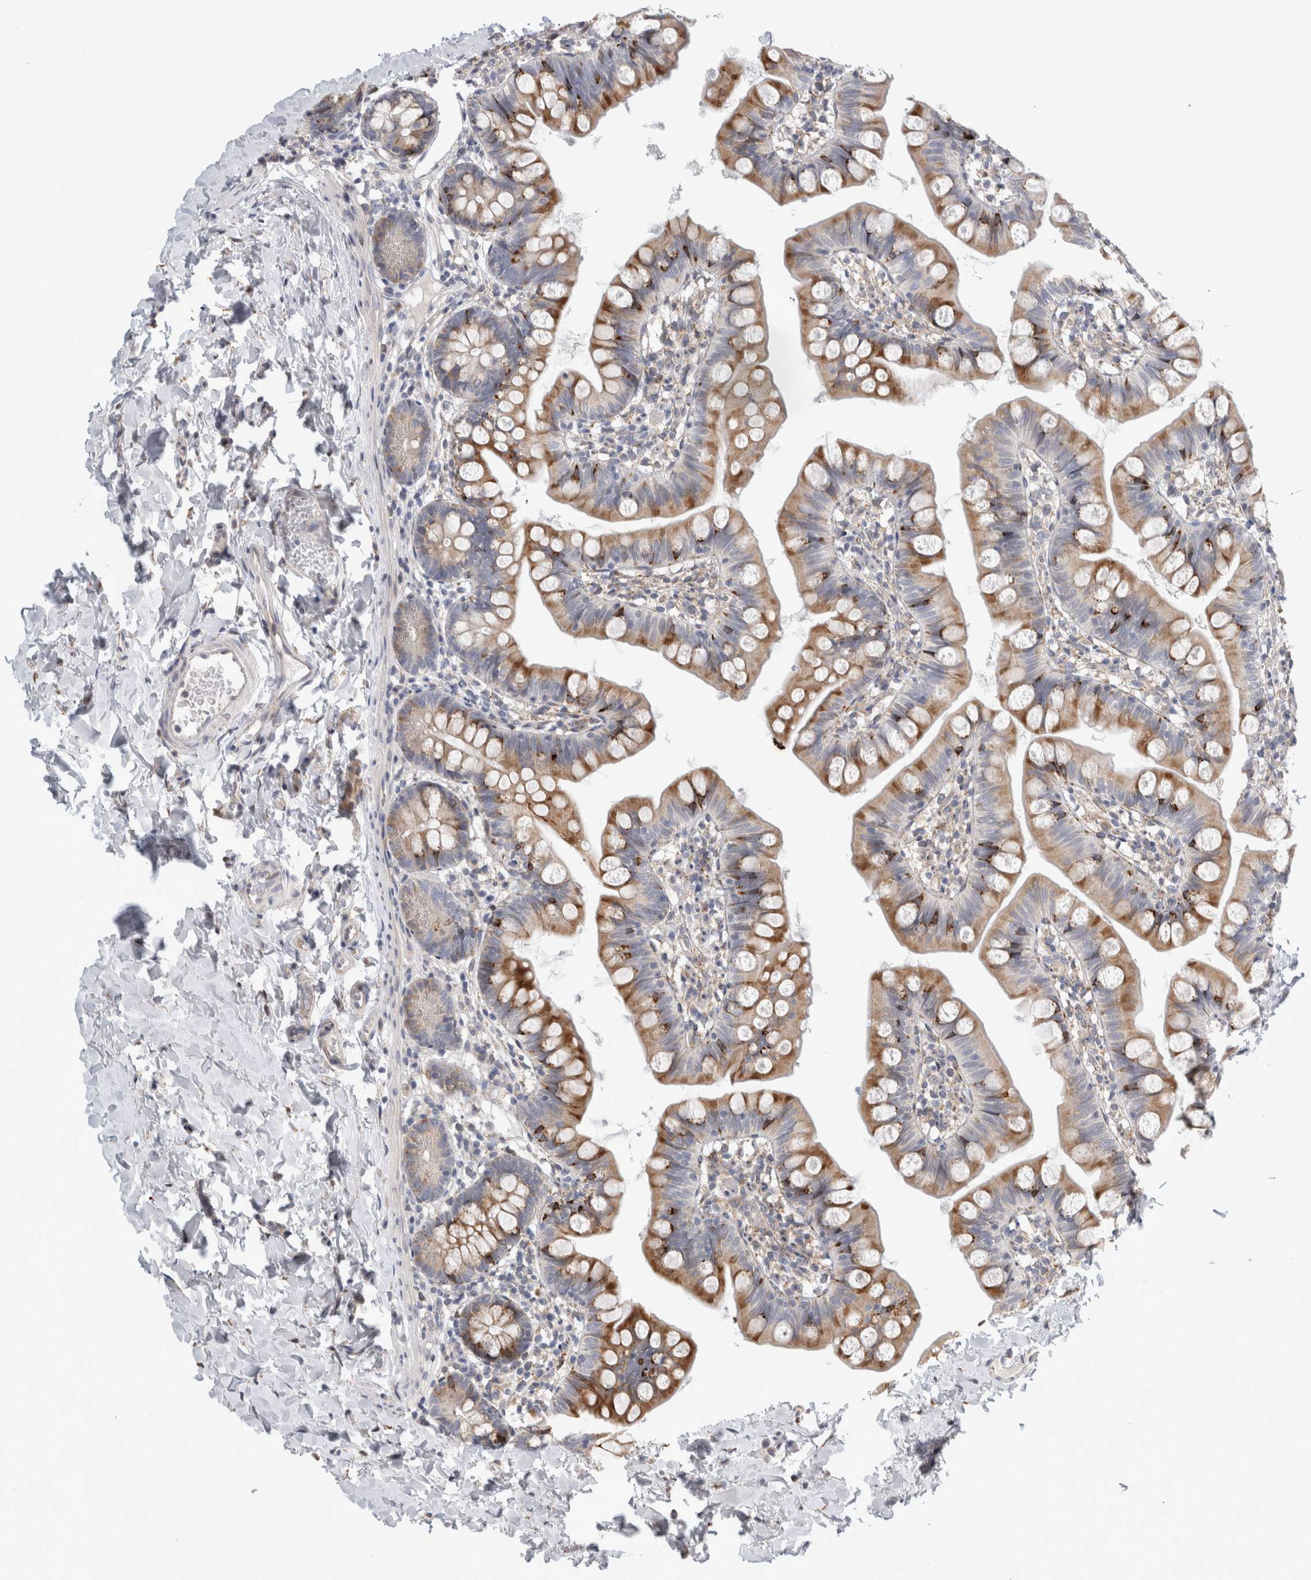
{"staining": {"intensity": "strong", "quantity": "25%-75%", "location": "cytoplasmic/membranous"}, "tissue": "small intestine", "cell_type": "Glandular cells", "image_type": "normal", "snomed": [{"axis": "morphology", "description": "Normal tissue, NOS"}, {"axis": "topography", "description": "Small intestine"}], "caption": "Protein expression analysis of benign small intestine reveals strong cytoplasmic/membranous expression in about 25%-75% of glandular cells. (Brightfield microscopy of DAB IHC at high magnification).", "gene": "TRMT9B", "patient": {"sex": "male", "age": 7}}